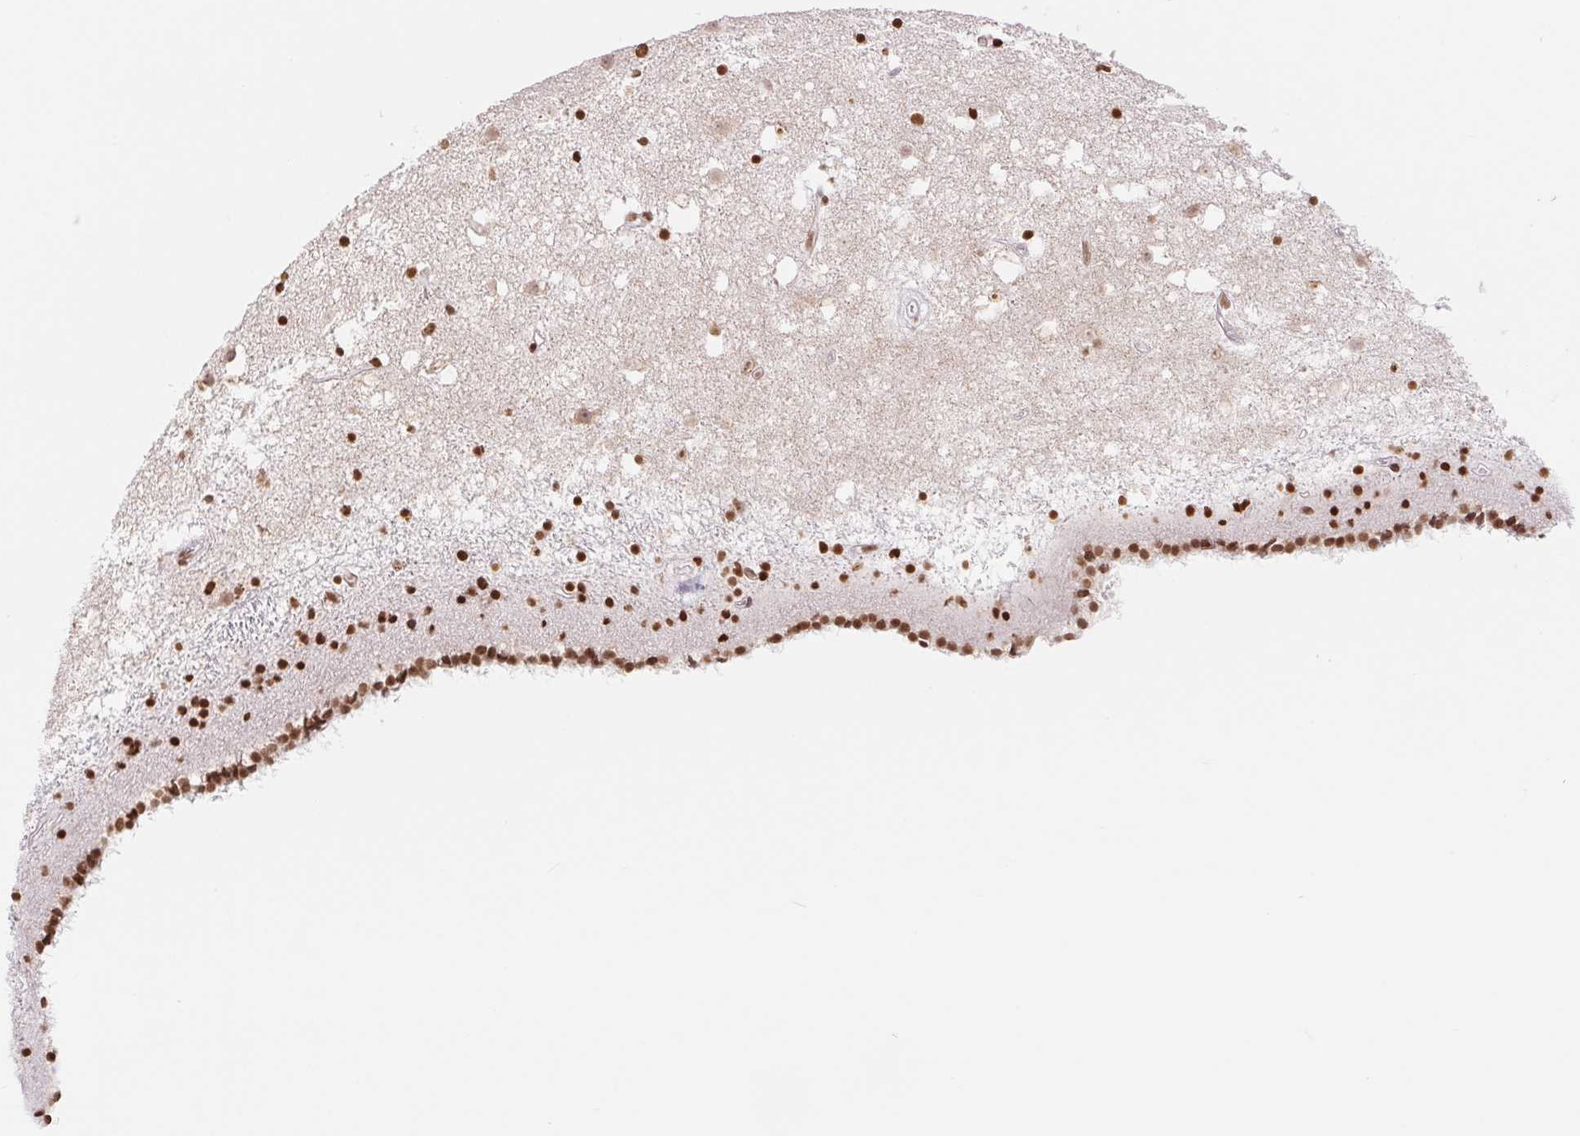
{"staining": {"intensity": "strong", "quantity": "25%-75%", "location": "nuclear"}, "tissue": "caudate", "cell_type": "Glial cells", "image_type": "normal", "snomed": [{"axis": "morphology", "description": "Normal tissue, NOS"}, {"axis": "topography", "description": "Lateral ventricle wall"}], "caption": "Immunohistochemistry (IHC) of normal human caudate reveals high levels of strong nuclear staining in about 25%-75% of glial cells. Using DAB (brown) and hematoxylin (blue) stains, captured at high magnification using brightfield microscopy.", "gene": "SMIM12", "patient": {"sex": "female", "age": 71}}